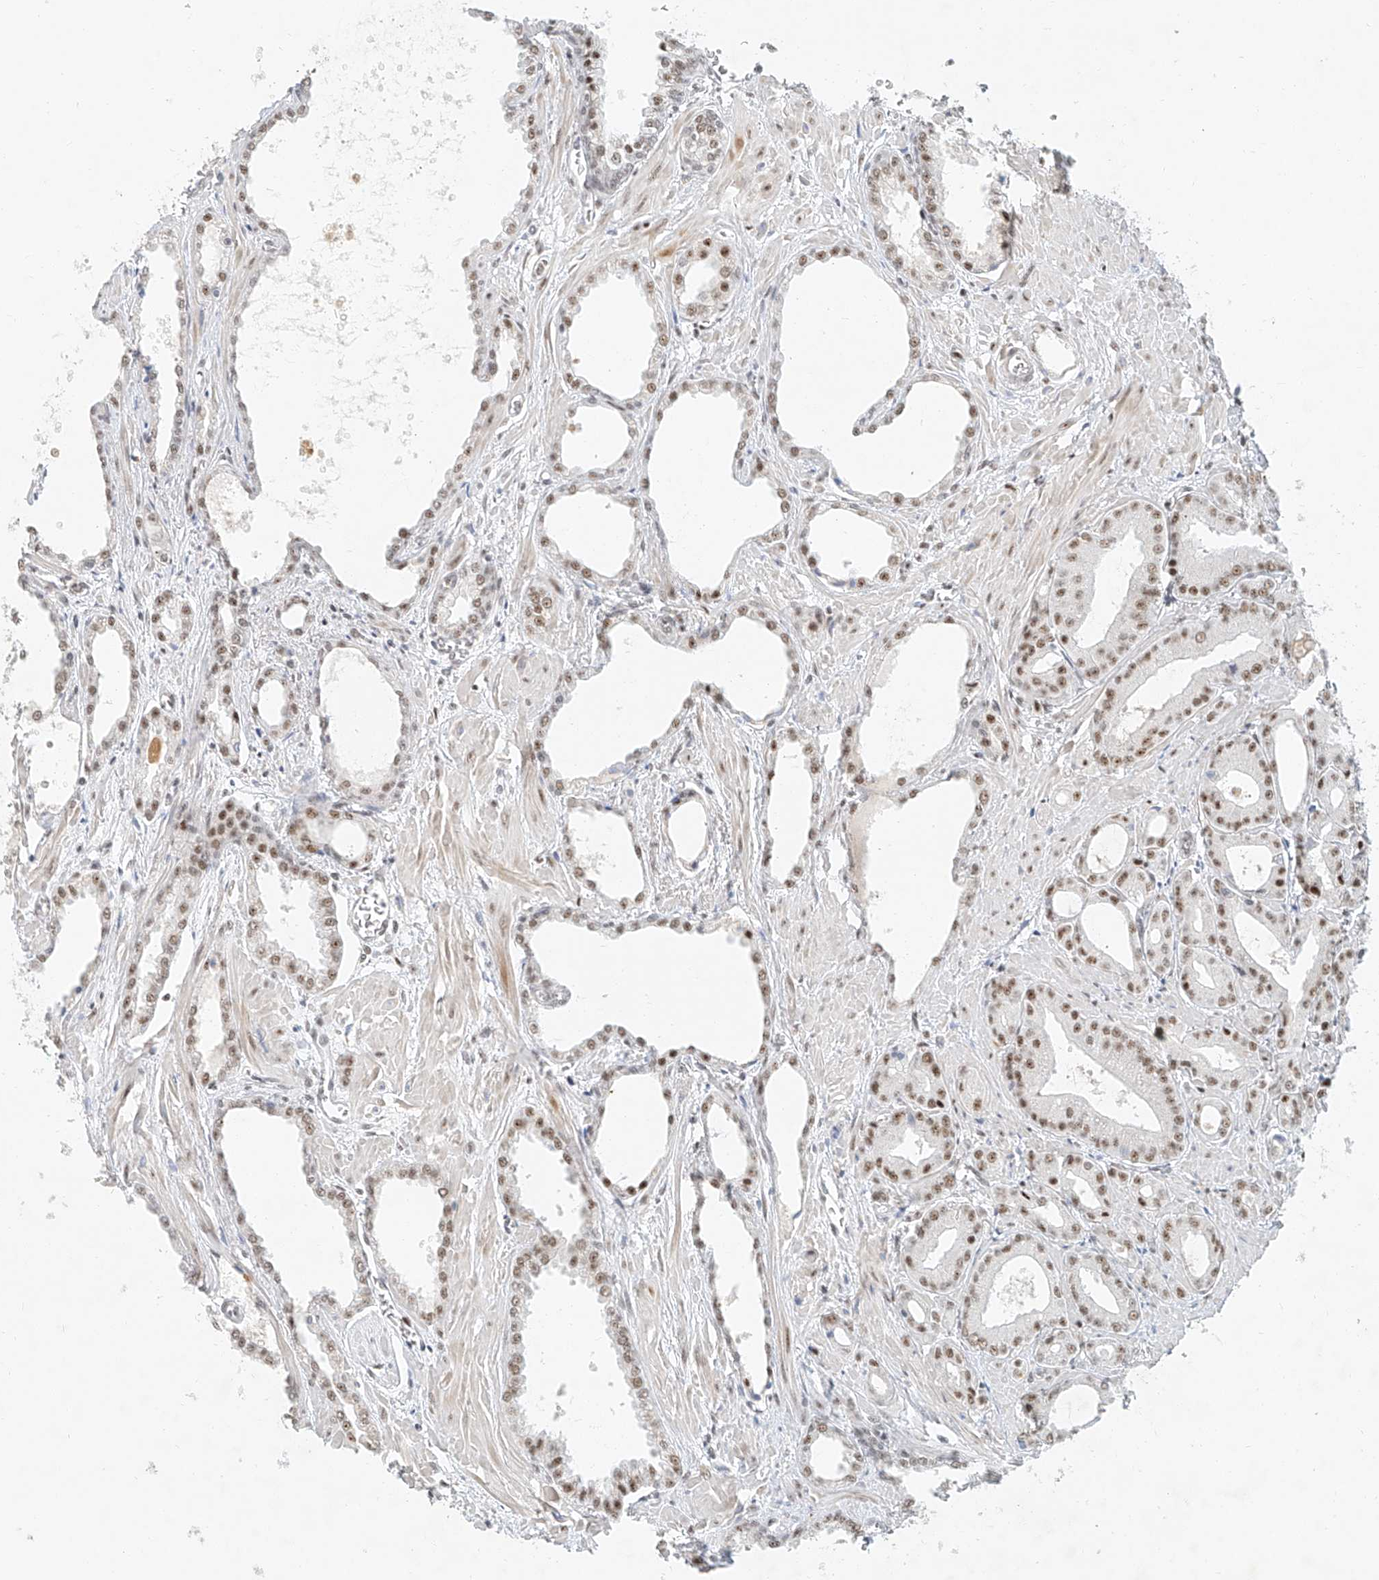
{"staining": {"intensity": "moderate", "quantity": ">75%", "location": "nuclear"}, "tissue": "prostate cancer", "cell_type": "Tumor cells", "image_type": "cancer", "snomed": [{"axis": "morphology", "description": "Adenocarcinoma, Low grade"}, {"axis": "topography", "description": "Prostate"}], "caption": "IHC of prostate cancer shows medium levels of moderate nuclear positivity in approximately >75% of tumor cells. Using DAB (brown) and hematoxylin (blue) stains, captured at high magnification using brightfield microscopy.", "gene": "CXorf58", "patient": {"sex": "male", "age": 67}}